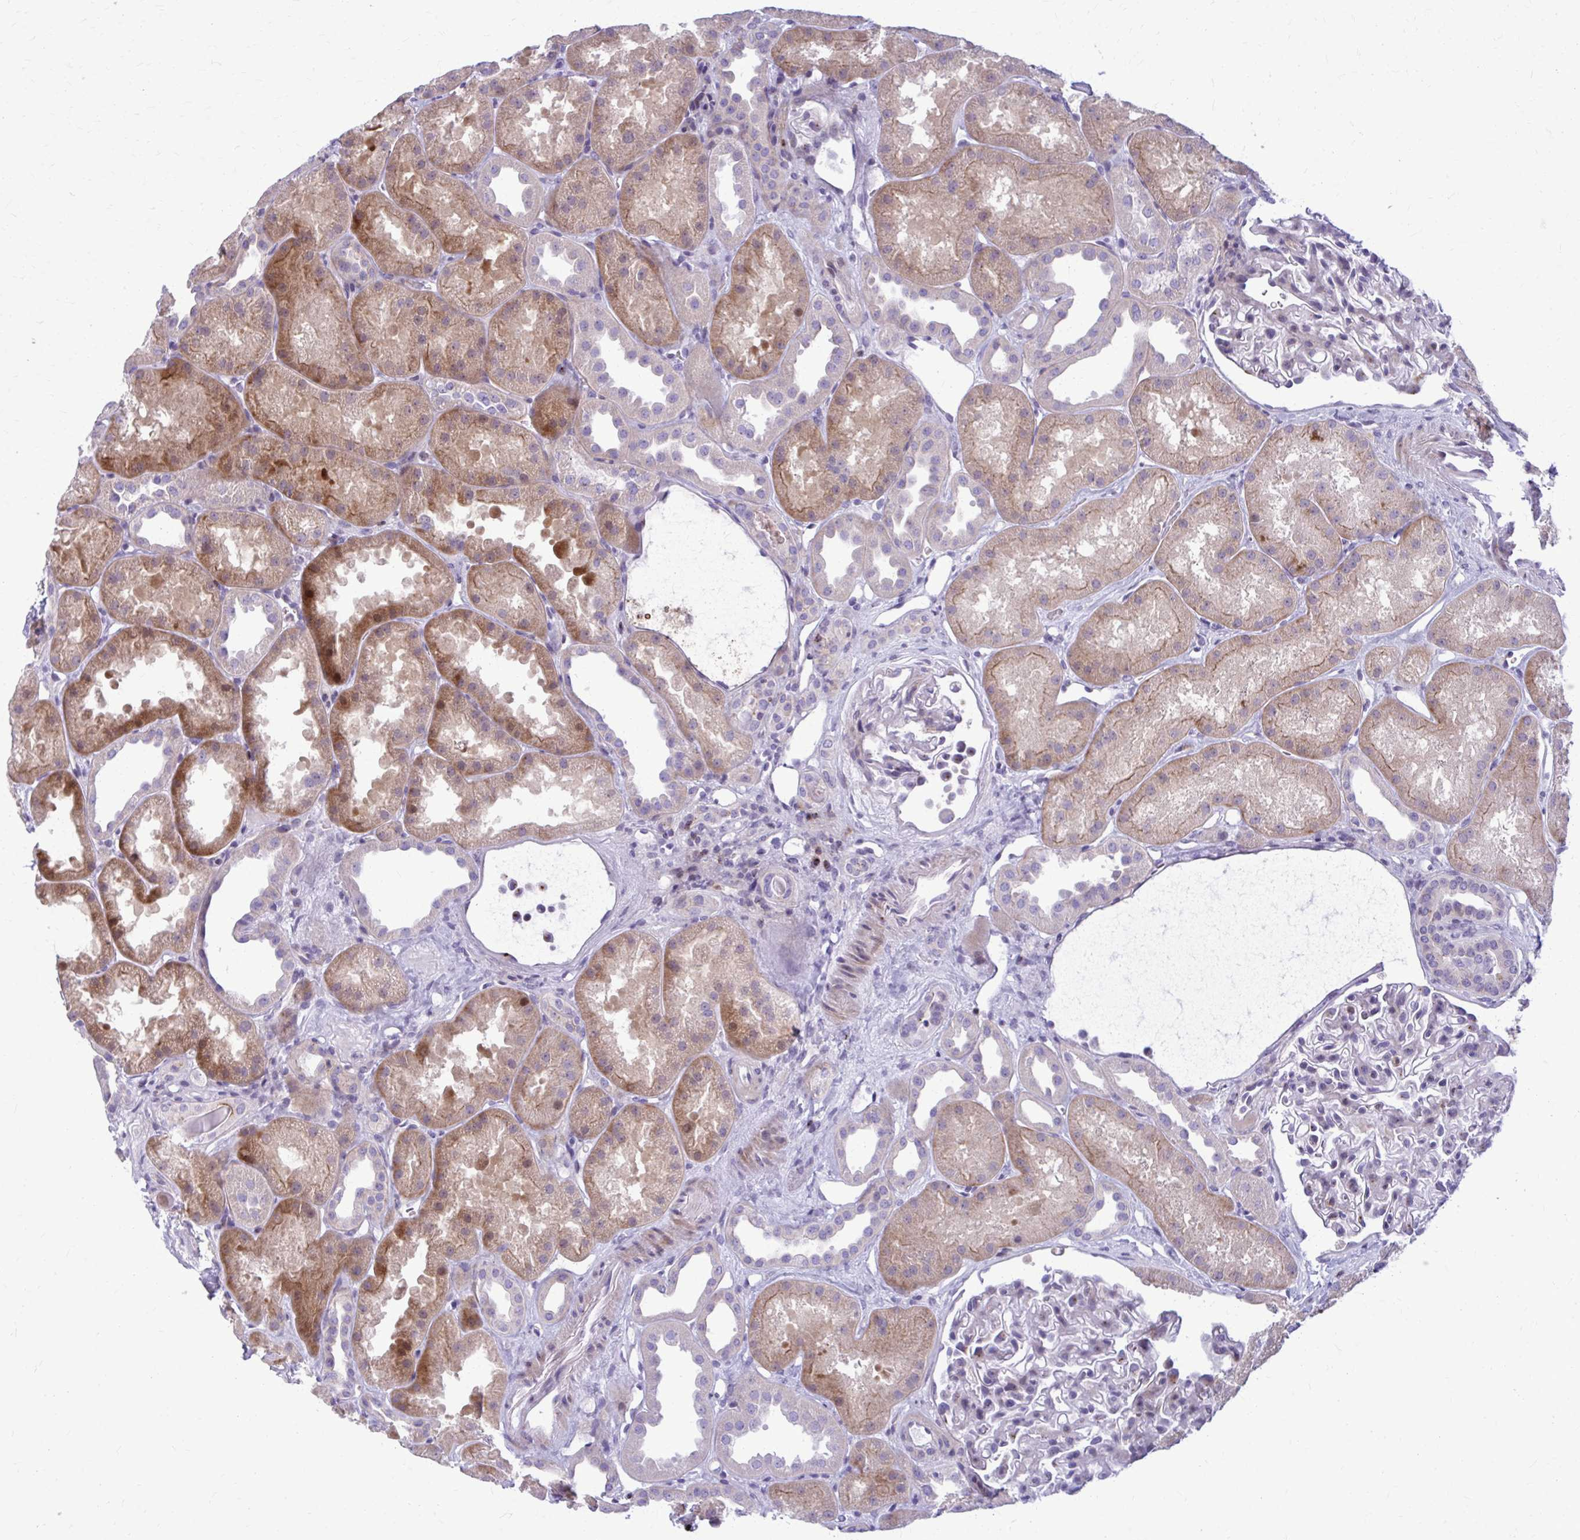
{"staining": {"intensity": "weak", "quantity": "<25%", "location": "cytoplasmic/membranous"}, "tissue": "kidney", "cell_type": "Cells in glomeruli", "image_type": "normal", "snomed": [{"axis": "morphology", "description": "Normal tissue, NOS"}, {"axis": "topography", "description": "Kidney"}], "caption": "Kidney was stained to show a protein in brown. There is no significant staining in cells in glomeruli. (DAB immunohistochemistry with hematoxylin counter stain).", "gene": "PEDS1", "patient": {"sex": "male", "age": 61}}